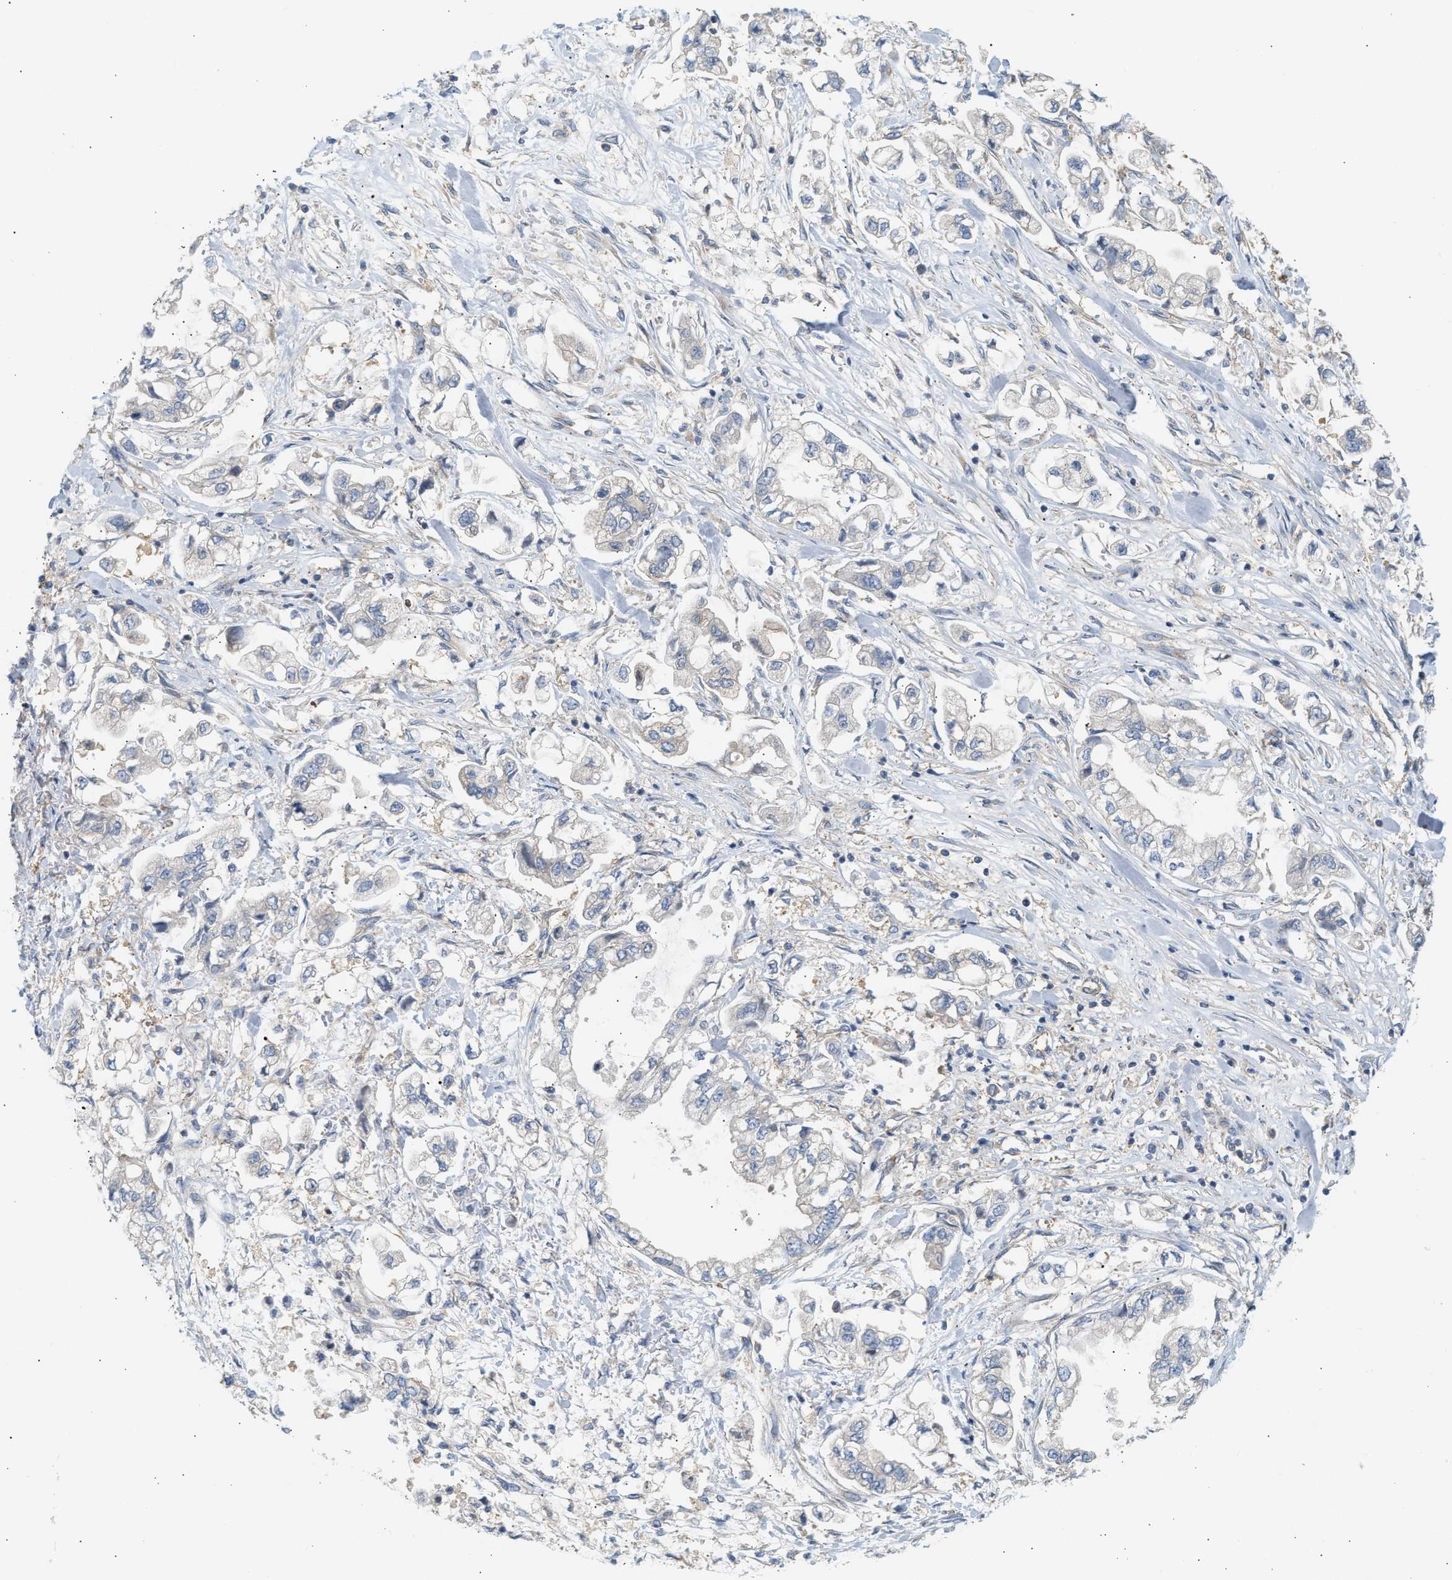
{"staining": {"intensity": "negative", "quantity": "none", "location": "none"}, "tissue": "stomach cancer", "cell_type": "Tumor cells", "image_type": "cancer", "snomed": [{"axis": "morphology", "description": "Normal tissue, NOS"}, {"axis": "morphology", "description": "Adenocarcinoma, NOS"}, {"axis": "topography", "description": "Stomach"}], "caption": "An immunohistochemistry (IHC) micrograph of stomach adenocarcinoma is shown. There is no staining in tumor cells of stomach adenocarcinoma.", "gene": "PAFAH1B1", "patient": {"sex": "male", "age": 62}}